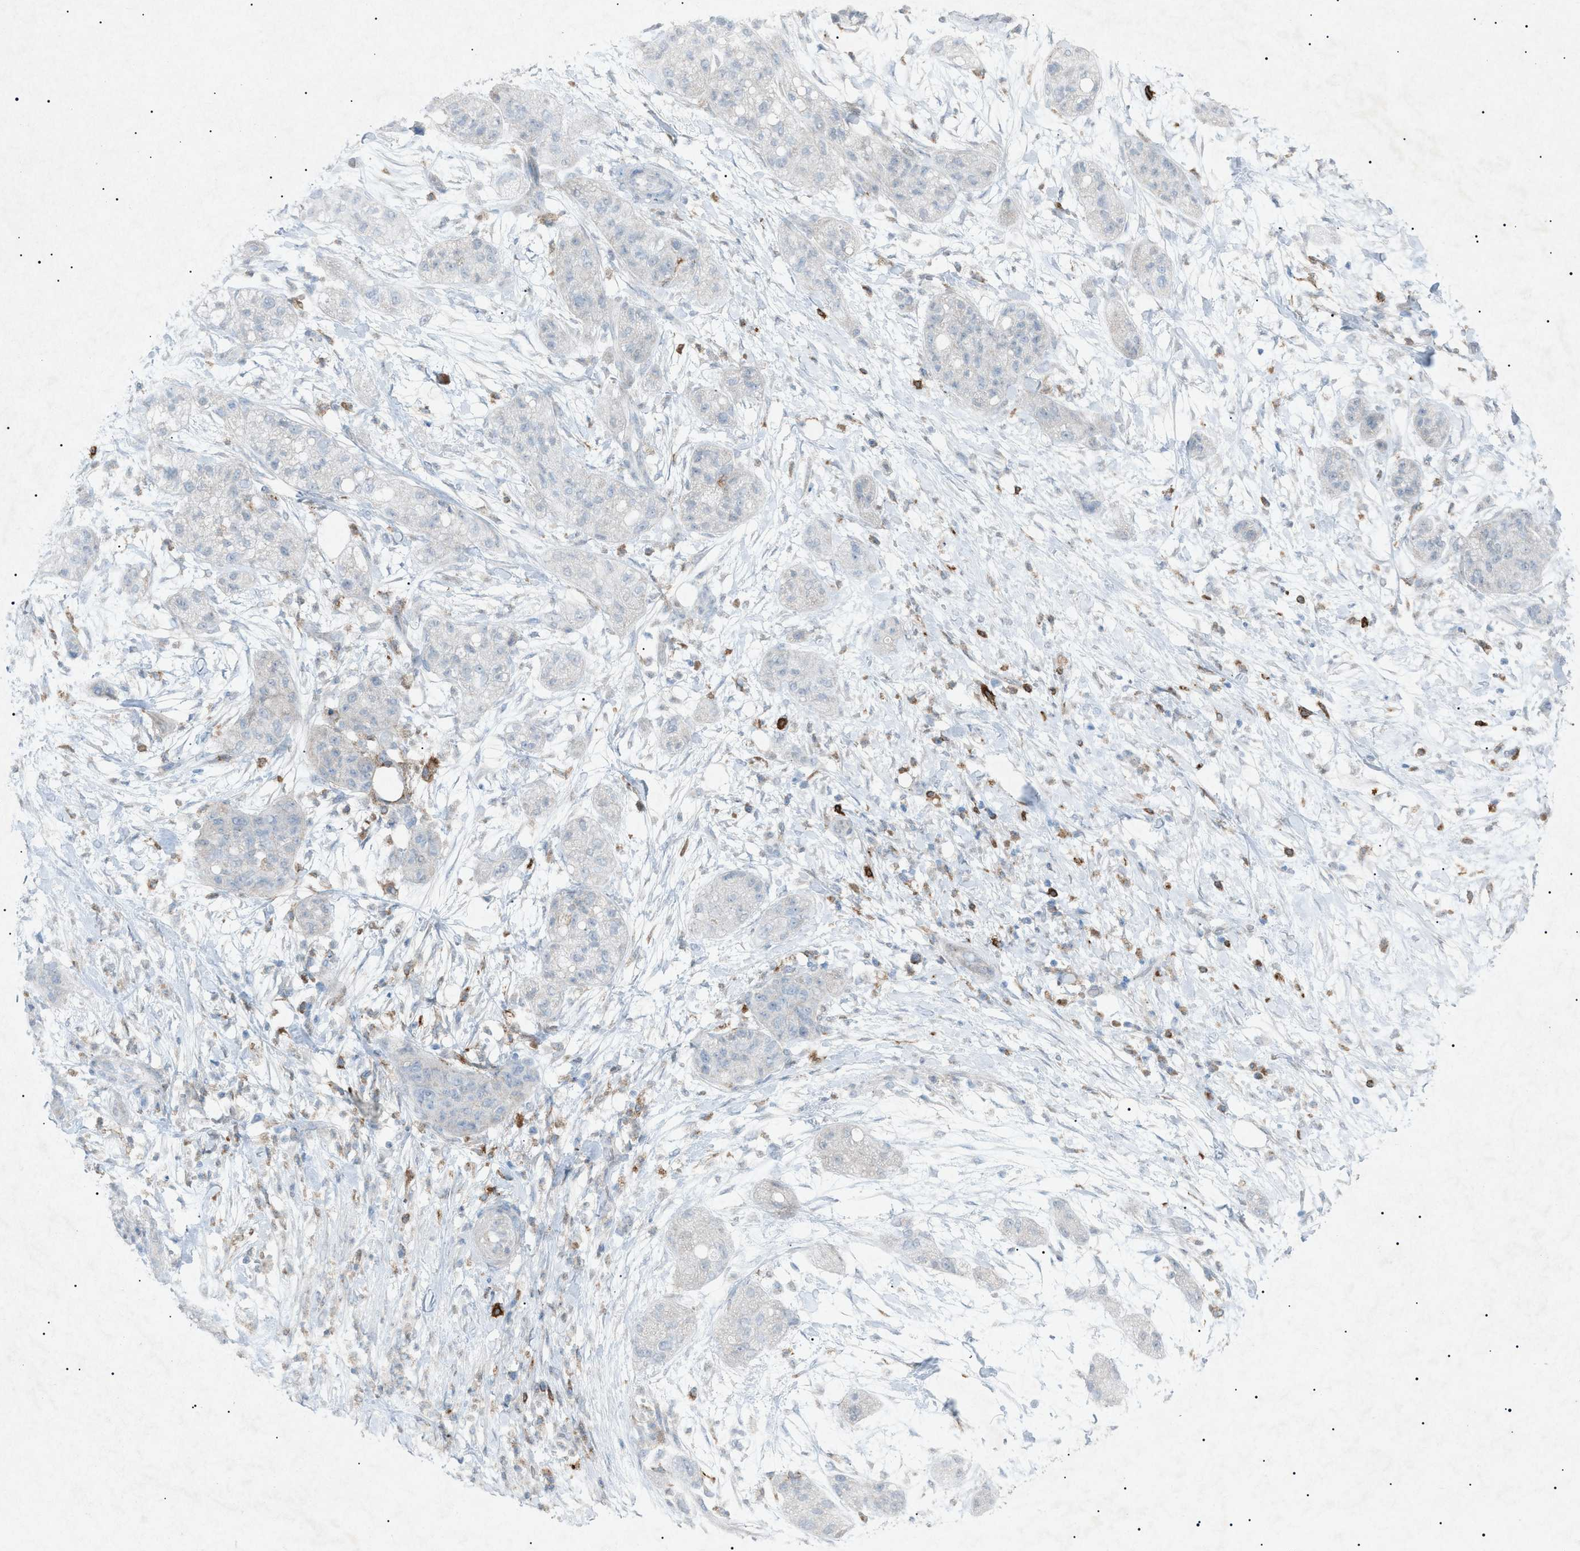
{"staining": {"intensity": "negative", "quantity": "none", "location": "none"}, "tissue": "pancreatic cancer", "cell_type": "Tumor cells", "image_type": "cancer", "snomed": [{"axis": "morphology", "description": "Adenocarcinoma, NOS"}, {"axis": "topography", "description": "Pancreas"}], "caption": "This is an immunohistochemistry photomicrograph of adenocarcinoma (pancreatic). There is no expression in tumor cells.", "gene": "BTK", "patient": {"sex": "female", "age": 78}}